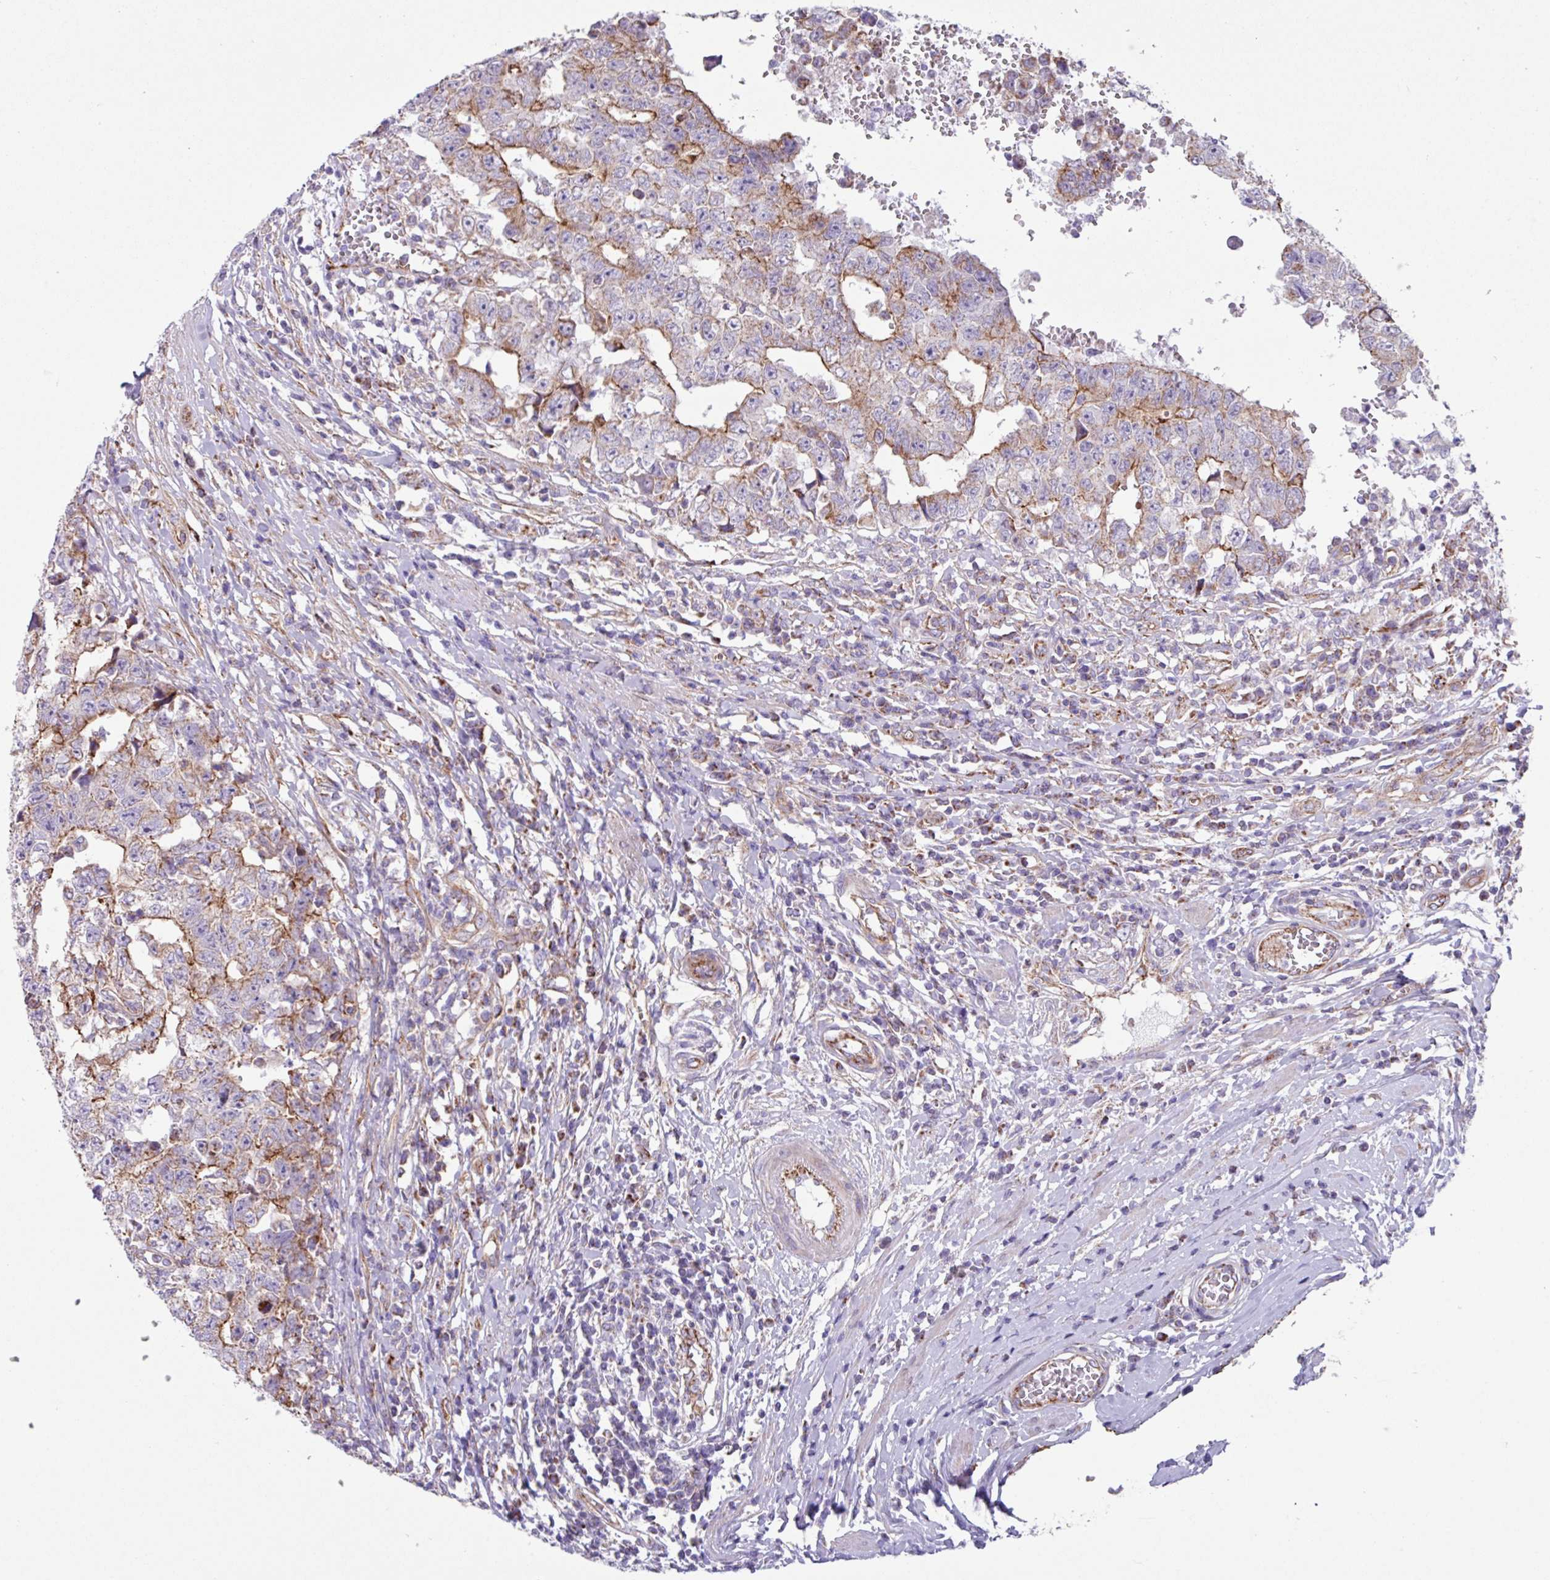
{"staining": {"intensity": "moderate", "quantity": "25%-75%", "location": "cytoplasmic/membranous"}, "tissue": "testis cancer", "cell_type": "Tumor cells", "image_type": "cancer", "snomed": [{"axis": "morphology", "description": "Carcinoma, Embryonal, NOS"}, {"axis": "topography", "description": "Testis"}], "caption": "Testis cancer (embryonal carcinoma) tissue demonstrates moderate cytoplasmic/membranous positivity in approximately 25%-75% of tumor cells", "gene": "OTULIN", "patient": {"sex": "male", "age": 25}}